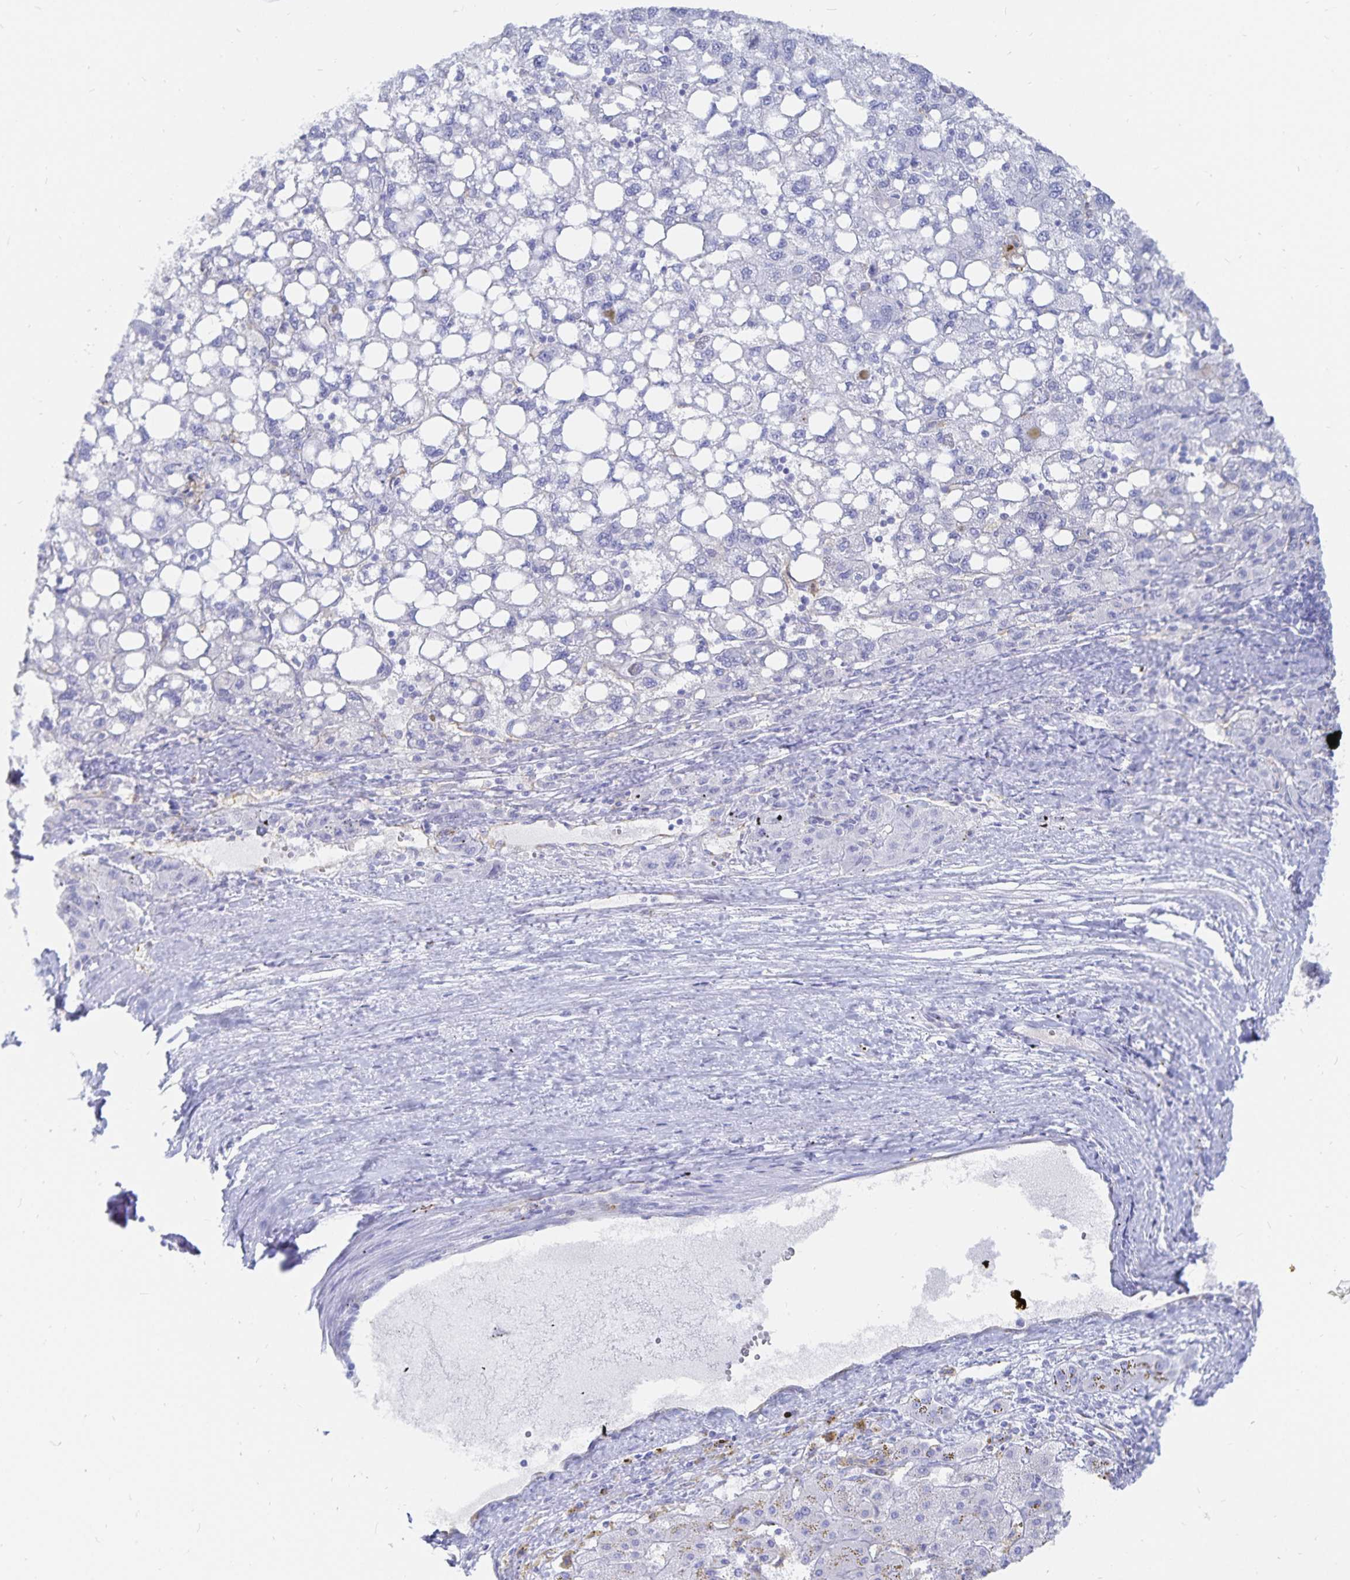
{"staining": {"intensity": "negative", "quantity": "none", "location": "none"}, "tissue": "liver cancer", "cell_type": "Tumor cells", "image_type": "cancer", "snomed": [{"axis": "morphology", "description": "Carcinoma, Hepatocellular, NOS"}, {"axis": "topography", "description": "Liver"}], "caption": "This image is of liver cancer stained with immunohistochemistry (IHC) to label a protein in brown with the nuclei are counter-stained blue. There is no positivity in tumor cells.", "gene": "INSL5", "patient": {"sex": "female", "age": 82}}